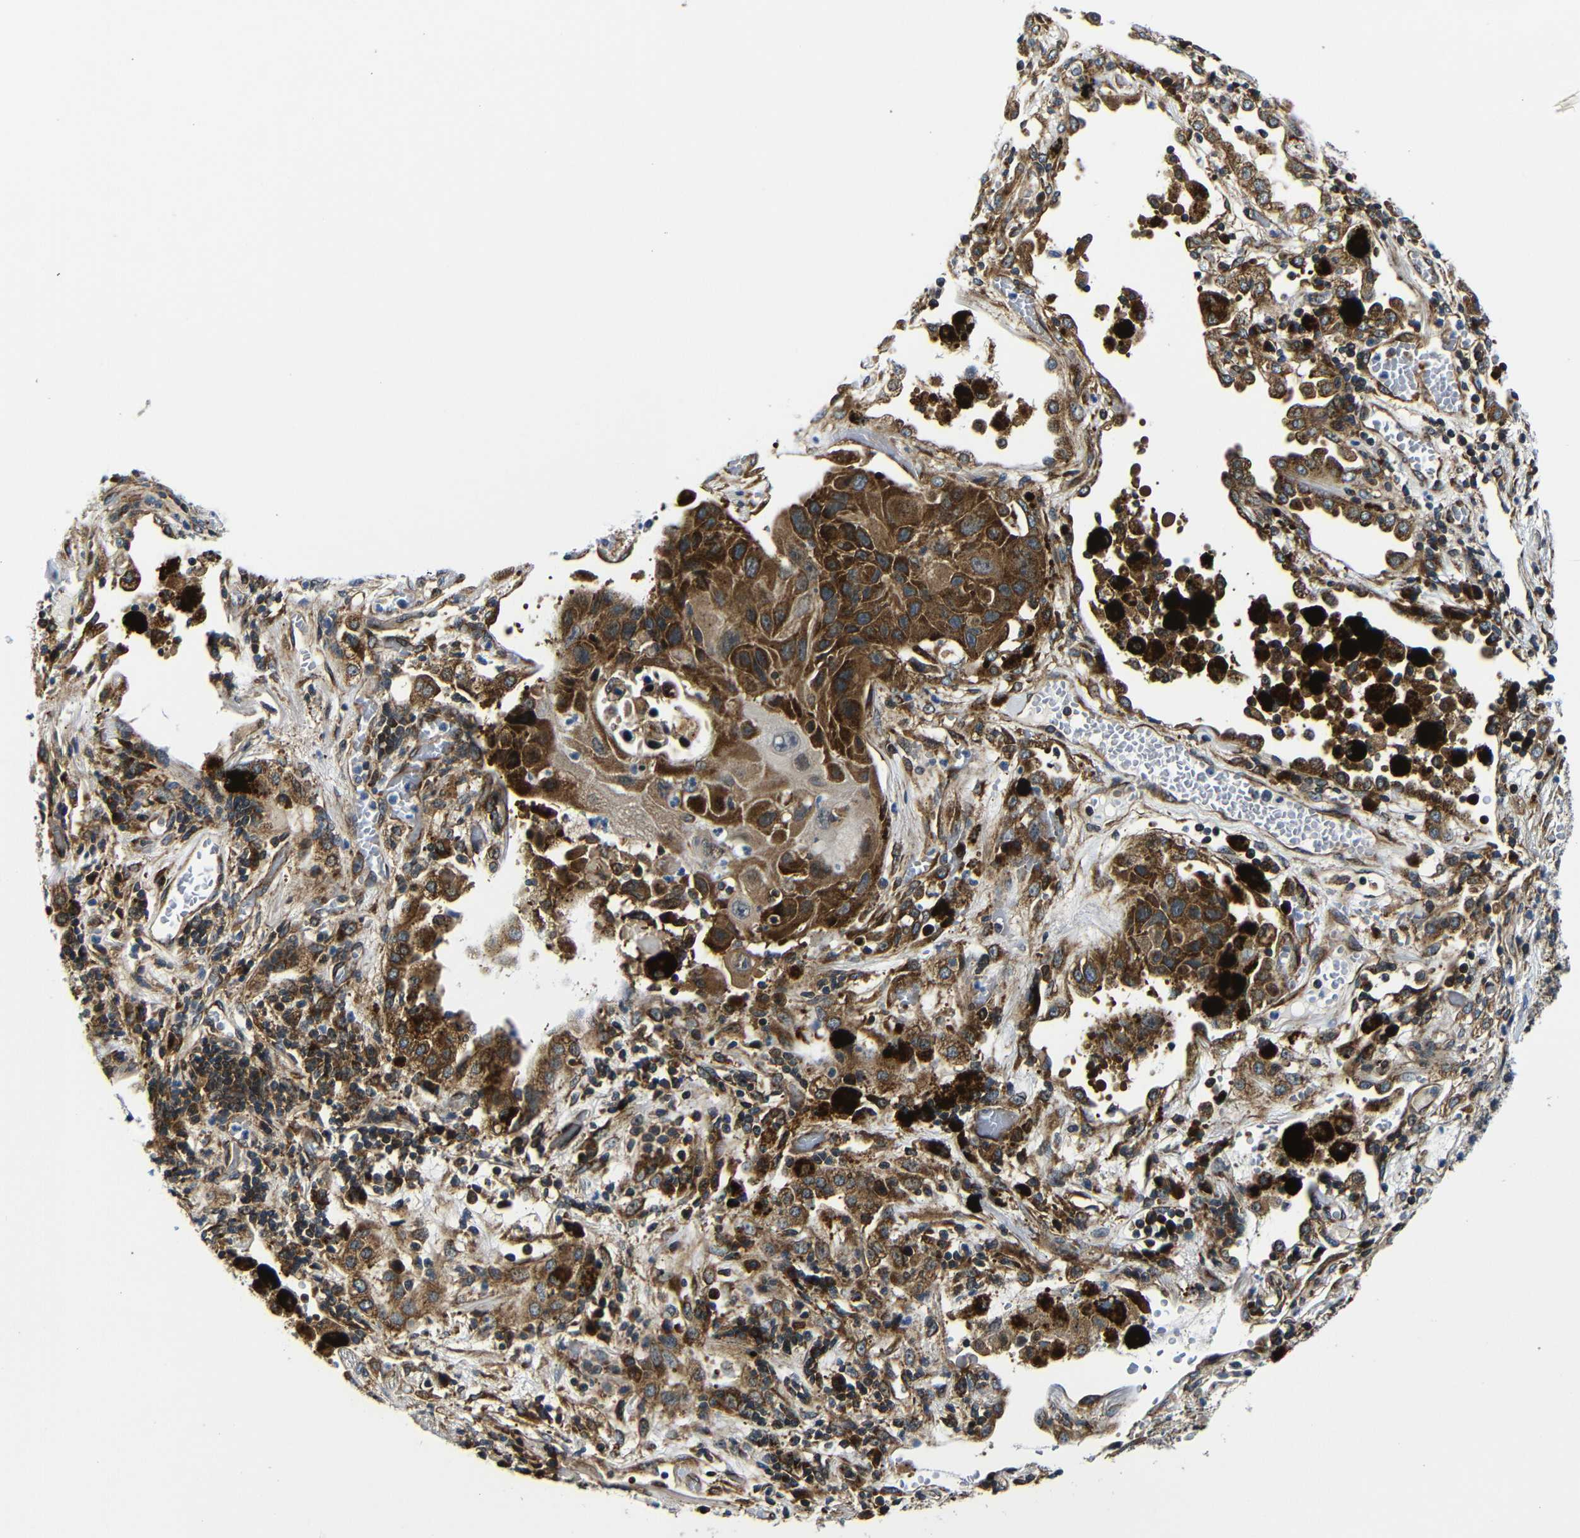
{"staining": {"intensity": "strong", "quantity": ">75%", "location": "cytoplasmic/membranous"}, "tissue": "lung cancer", "cell_type": "Tumor cells", "image_type": "cancer", "snomed": [{"axis": "morphology", "description": "Squamous cell carcinoma, NOS"}, {"axis": "topography", "description": "Lung"}], "caption": "A brown stain labels strong cytoplasmic/membranous positivity of a protein in squamous cell carcinoma (lung) tumor cells.", "gene": "ABCE1", "patient": {"sex": "male", "age": 57}}